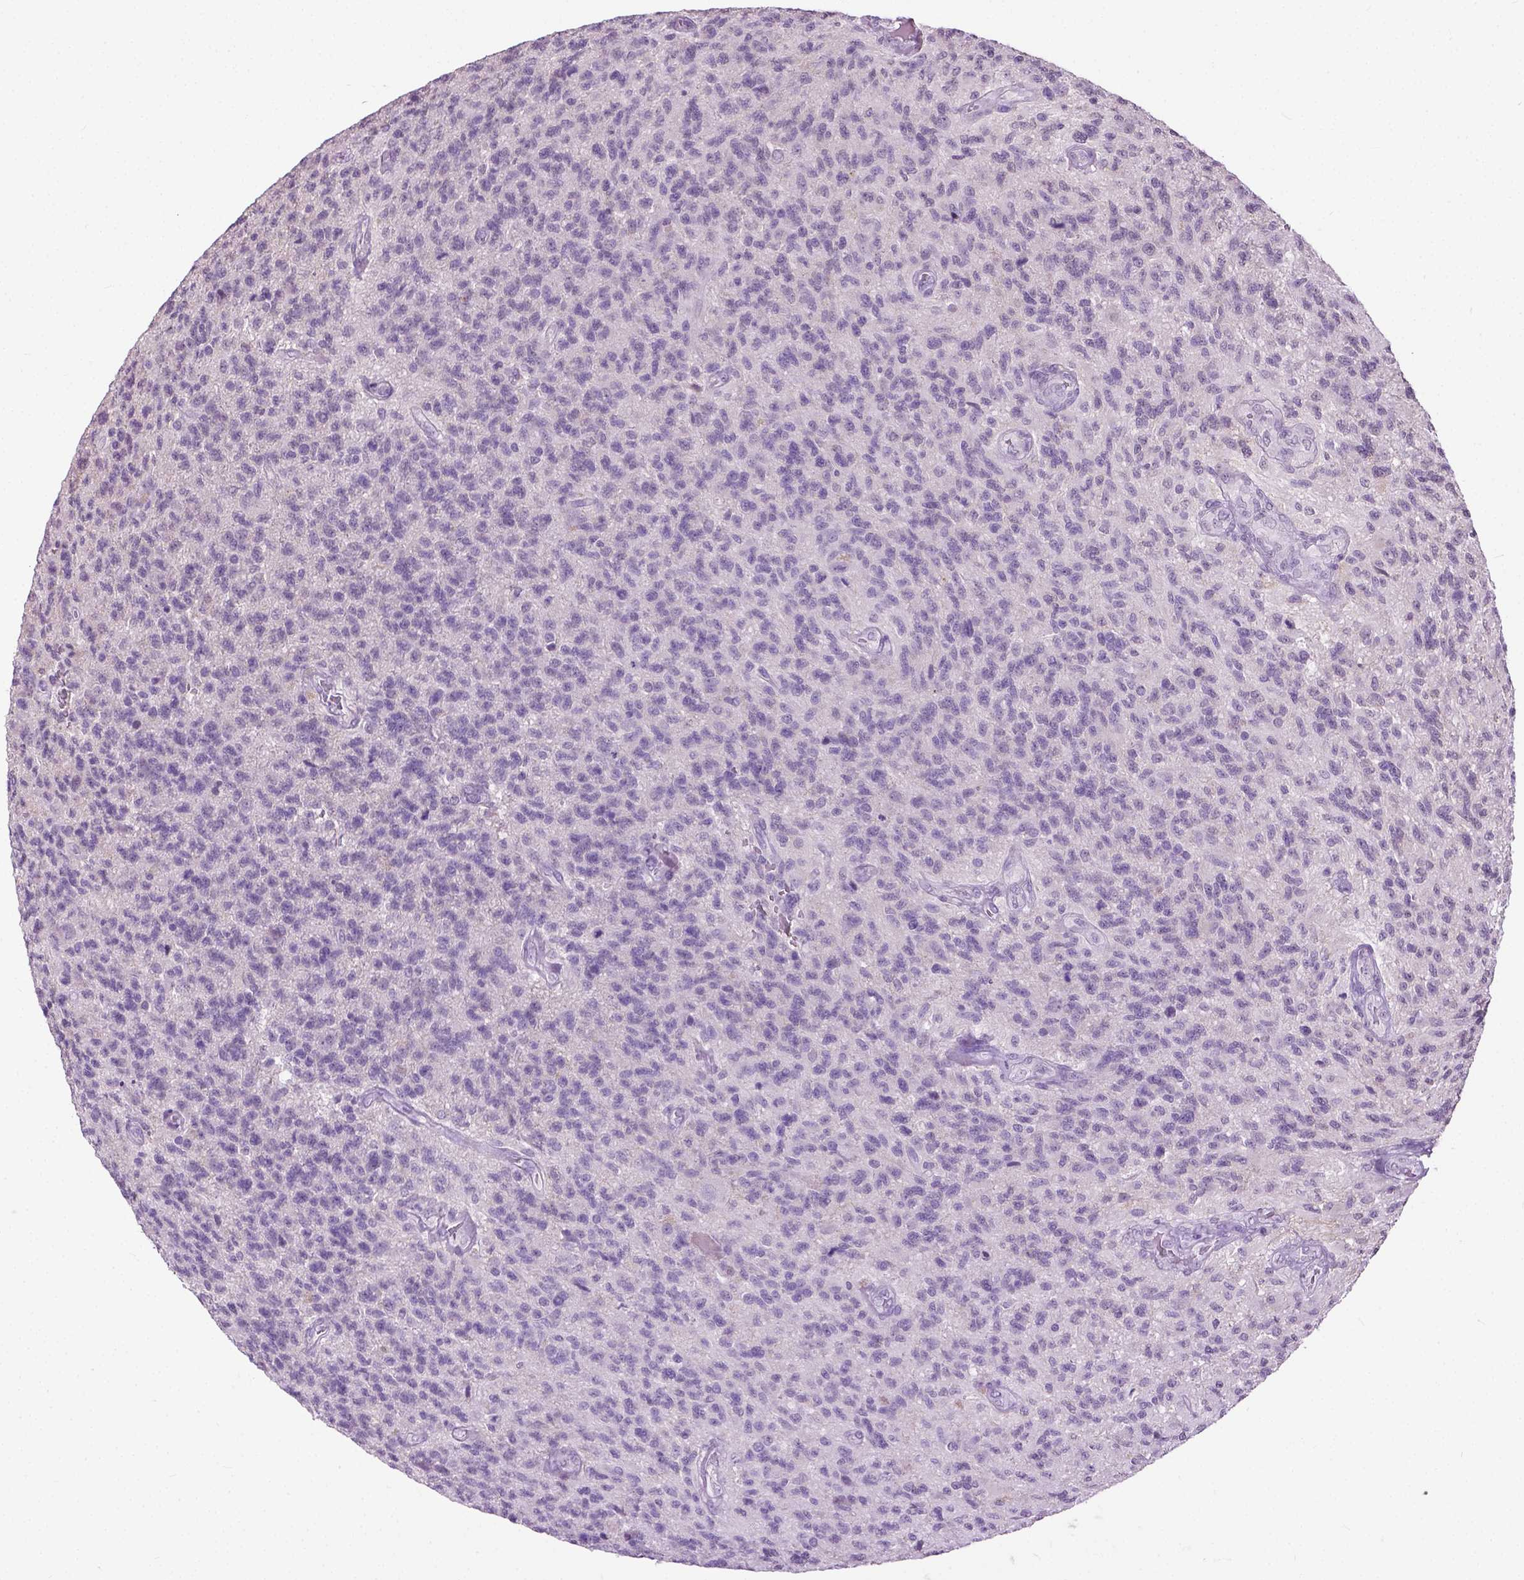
{"staining": {"intensity": "negative", "quantity": "none", "location": "none"}, "tissue": "glioma", "cell_type": "Tumor cells", "image_type": "cancer", "snomed": [{"axis": "morphology", "description": "Glioma, malignant, High grade"}, {"axis": "topography", "description": "Brain"}], "caption": "An image of human glioma is negative for staining in tumor cells.", "gene": "GPR37L1", "patient": {"sex": "male", "age": 56}}